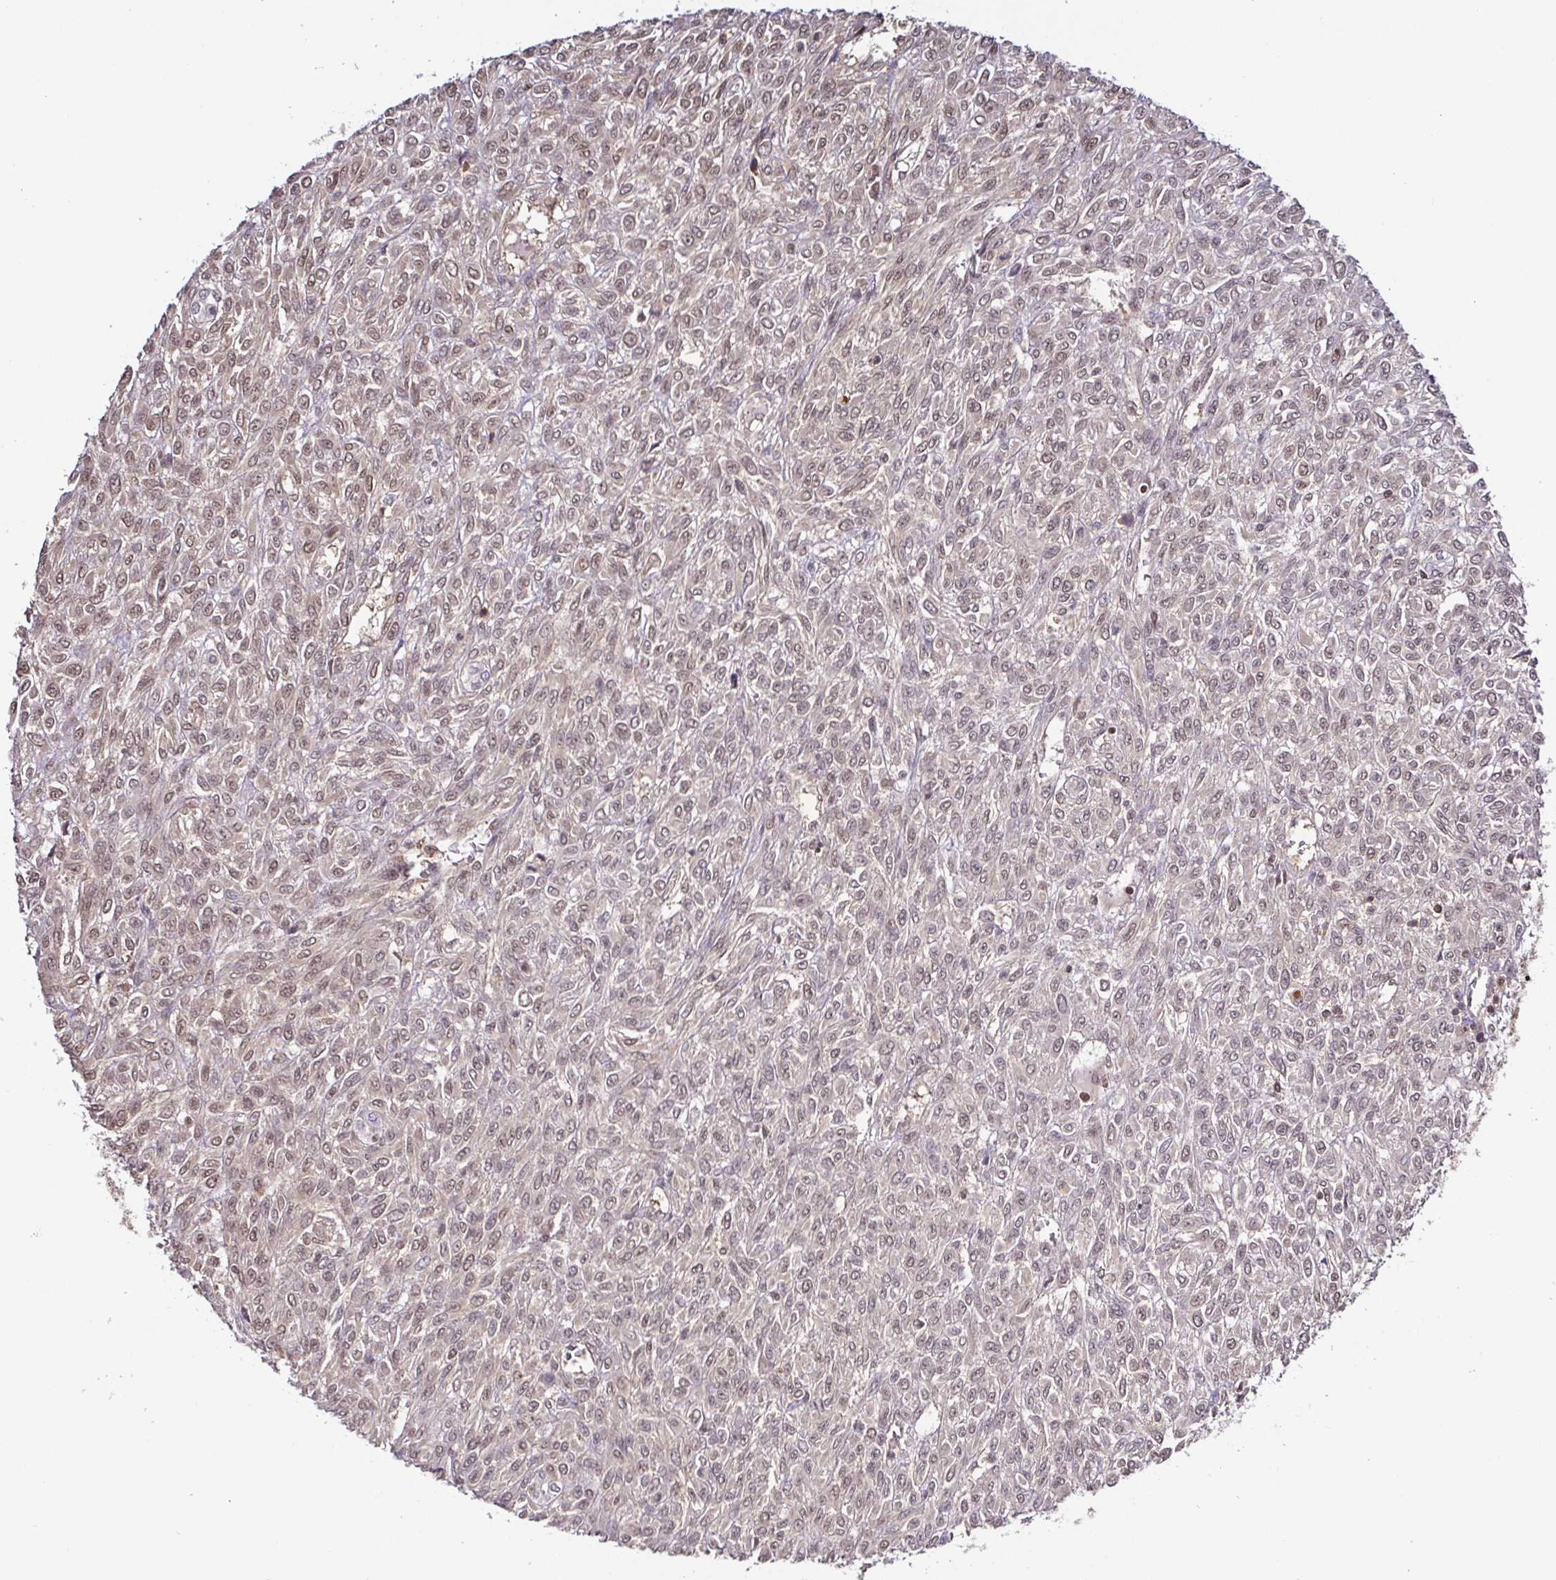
{"staining": {"intensity": "weak", "quantity": ">75%", "location": "cytoplasmic/membranous,nuclear"}, "tissue": "renal cancer", "cell_type": "Tumor cells", "image_type": "cancer", "snomed": [{"axis": "morphology", "description": "Adenocarcinoma, NOS"}, {"axis": "topography", "description": "Kidney"}], "caption": "DAB immunohistochemical staining of human renal cancer (adenocarcinoma) shows weak cytoplasmic/membranous and nuclear protein positivity in about >75% of tumor cells. (DAB (3,3'-diaminobenzidine) IHC with brightfield microscopy, high magnification).", "gene": "PSMB9", "patient": {"sex": "male", "age": 58}}